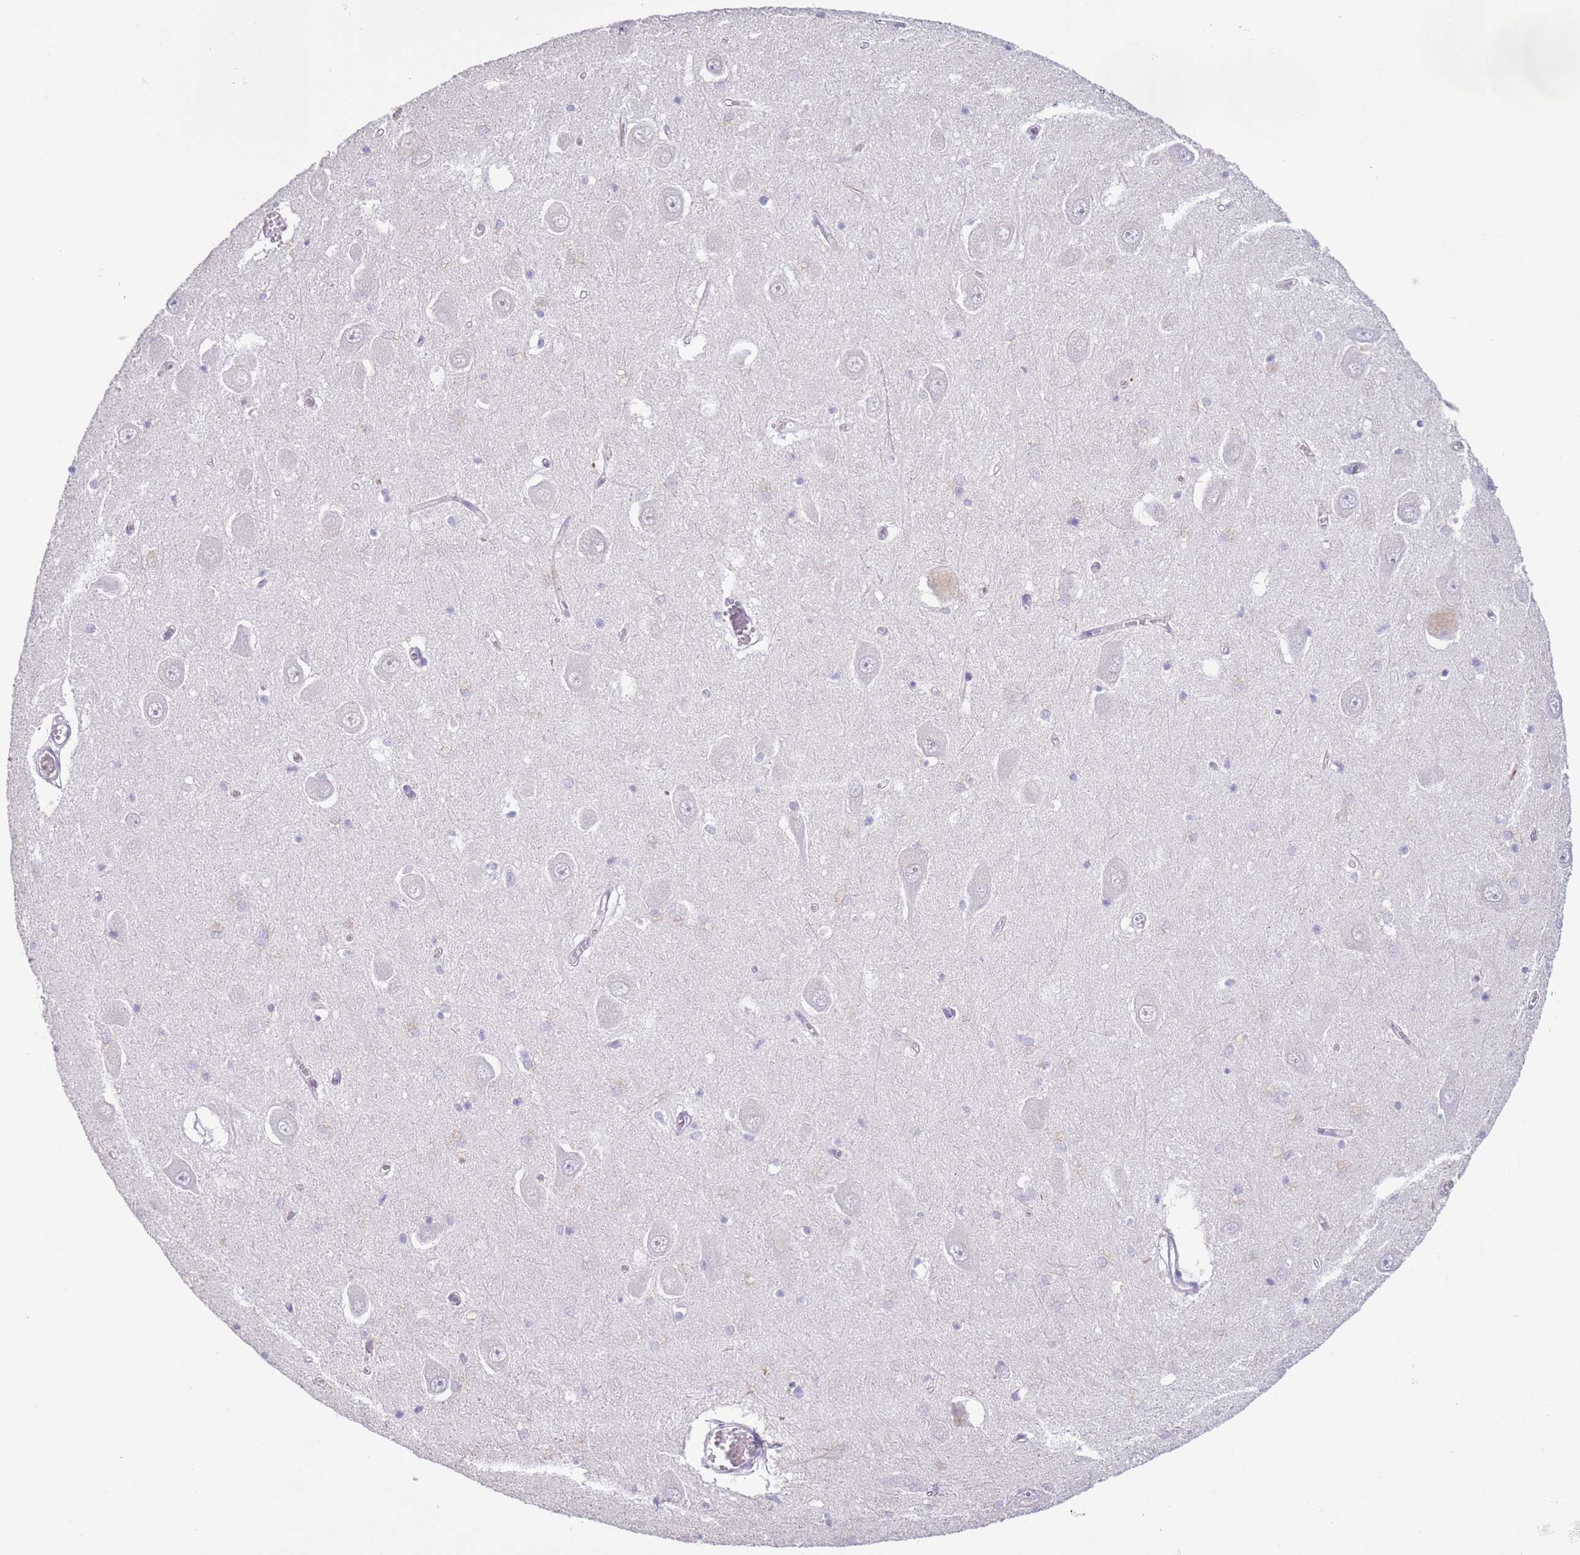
{"staining": {"intensity": "negative", "quantity": "none", "location": "none"}, "tissue": "hippocampus", "cell_type": "Glial cells", "image_type": "normal", "snomed": [{"axis": "morphology", "description": "Normal tissue, NOS"}, {"axis": "topography", "description": "Hippocampus"}], "caption": "Glial cells show no significant protein positivity in unremarkable hippocampus. (Stains: DAB immunohistochemistry with hematoxylin counter stain, Microscopy: brightfield microscopy at high magnification).", "gene": "ZNF239", "patient": {"sex": "male", "age": 70}}